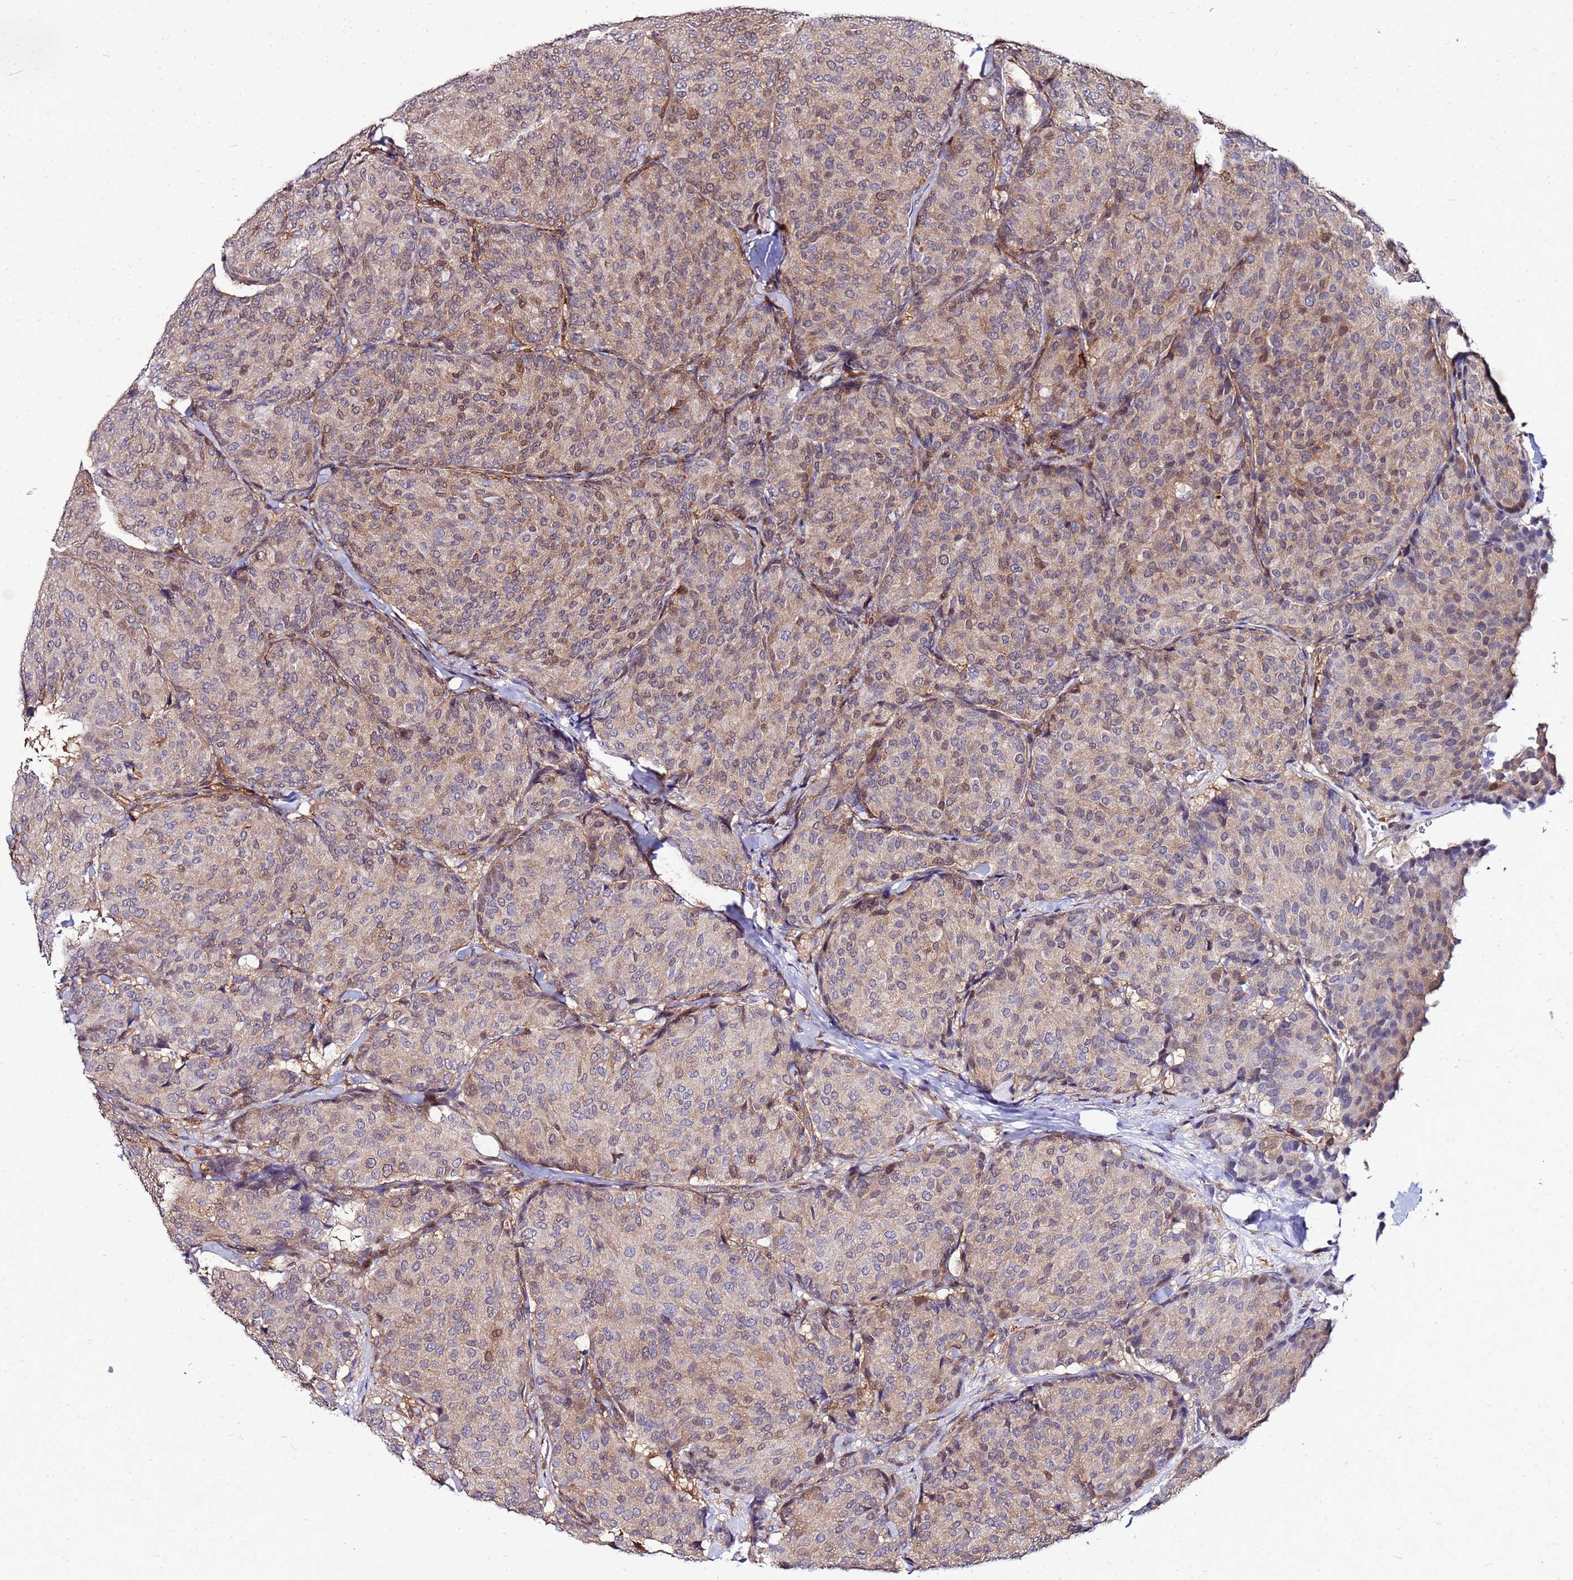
{"staining": {"intensity": "moderate", "quantity": ">75%", "location": "cytoplasmic/membranous,nuclear"}, "tissue": "breast cancer", "cell_type": "Tumor cells", "image_type": "cancer", "snomed": [{"axis": "morphology", "description": "Duct carcinoma"}, {"axis": "topography", "description": "Breast"}], "caption": "IHC (DAB) staining of breast cancer shows moderate cytoplasmic/membranous and nuclear protein staining in approximately >75% of tumor cells. Nuclei are stained in blue.", "gene": "DBNDD2", "patient": {"sex": "female", "age": 75}}